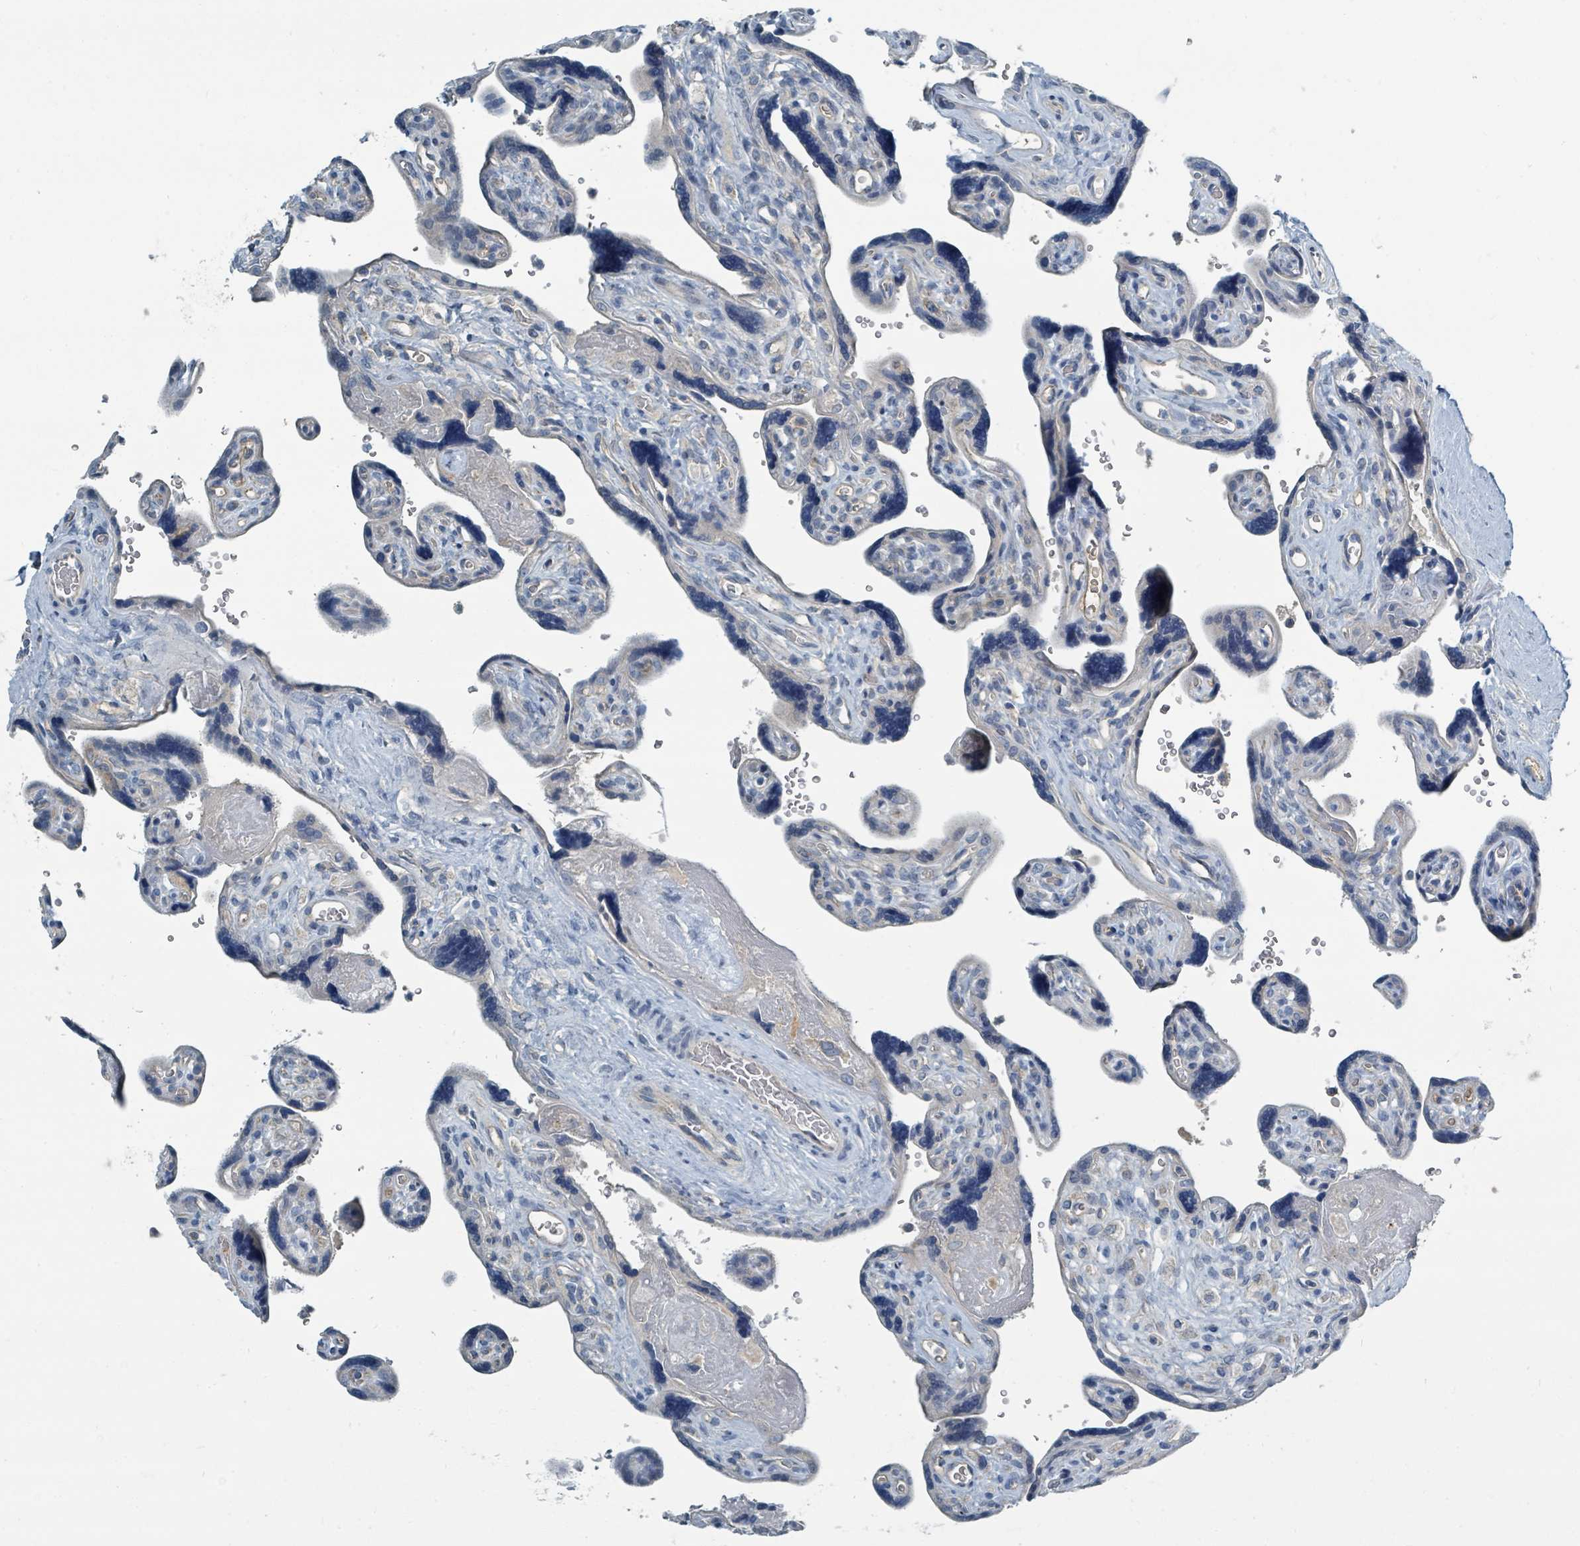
{"staining": {"intensity": "negative", "quantity": "none", "location": "none"}, "tissue": "placenta", "cell_type": "Decidual cells", "image_type": "normal", "snomed": [{"axis": "morphology", "description": "Normal tissue, NOS"}, {"axis": "topography", "description": "Placenta"}], "caption": "Immunohistochemical staining of unremarkable human placenta displays no significant expression in decidual cells.", "gene": "SLC25A23", "patient": {"sex": "female", "age": 39}}